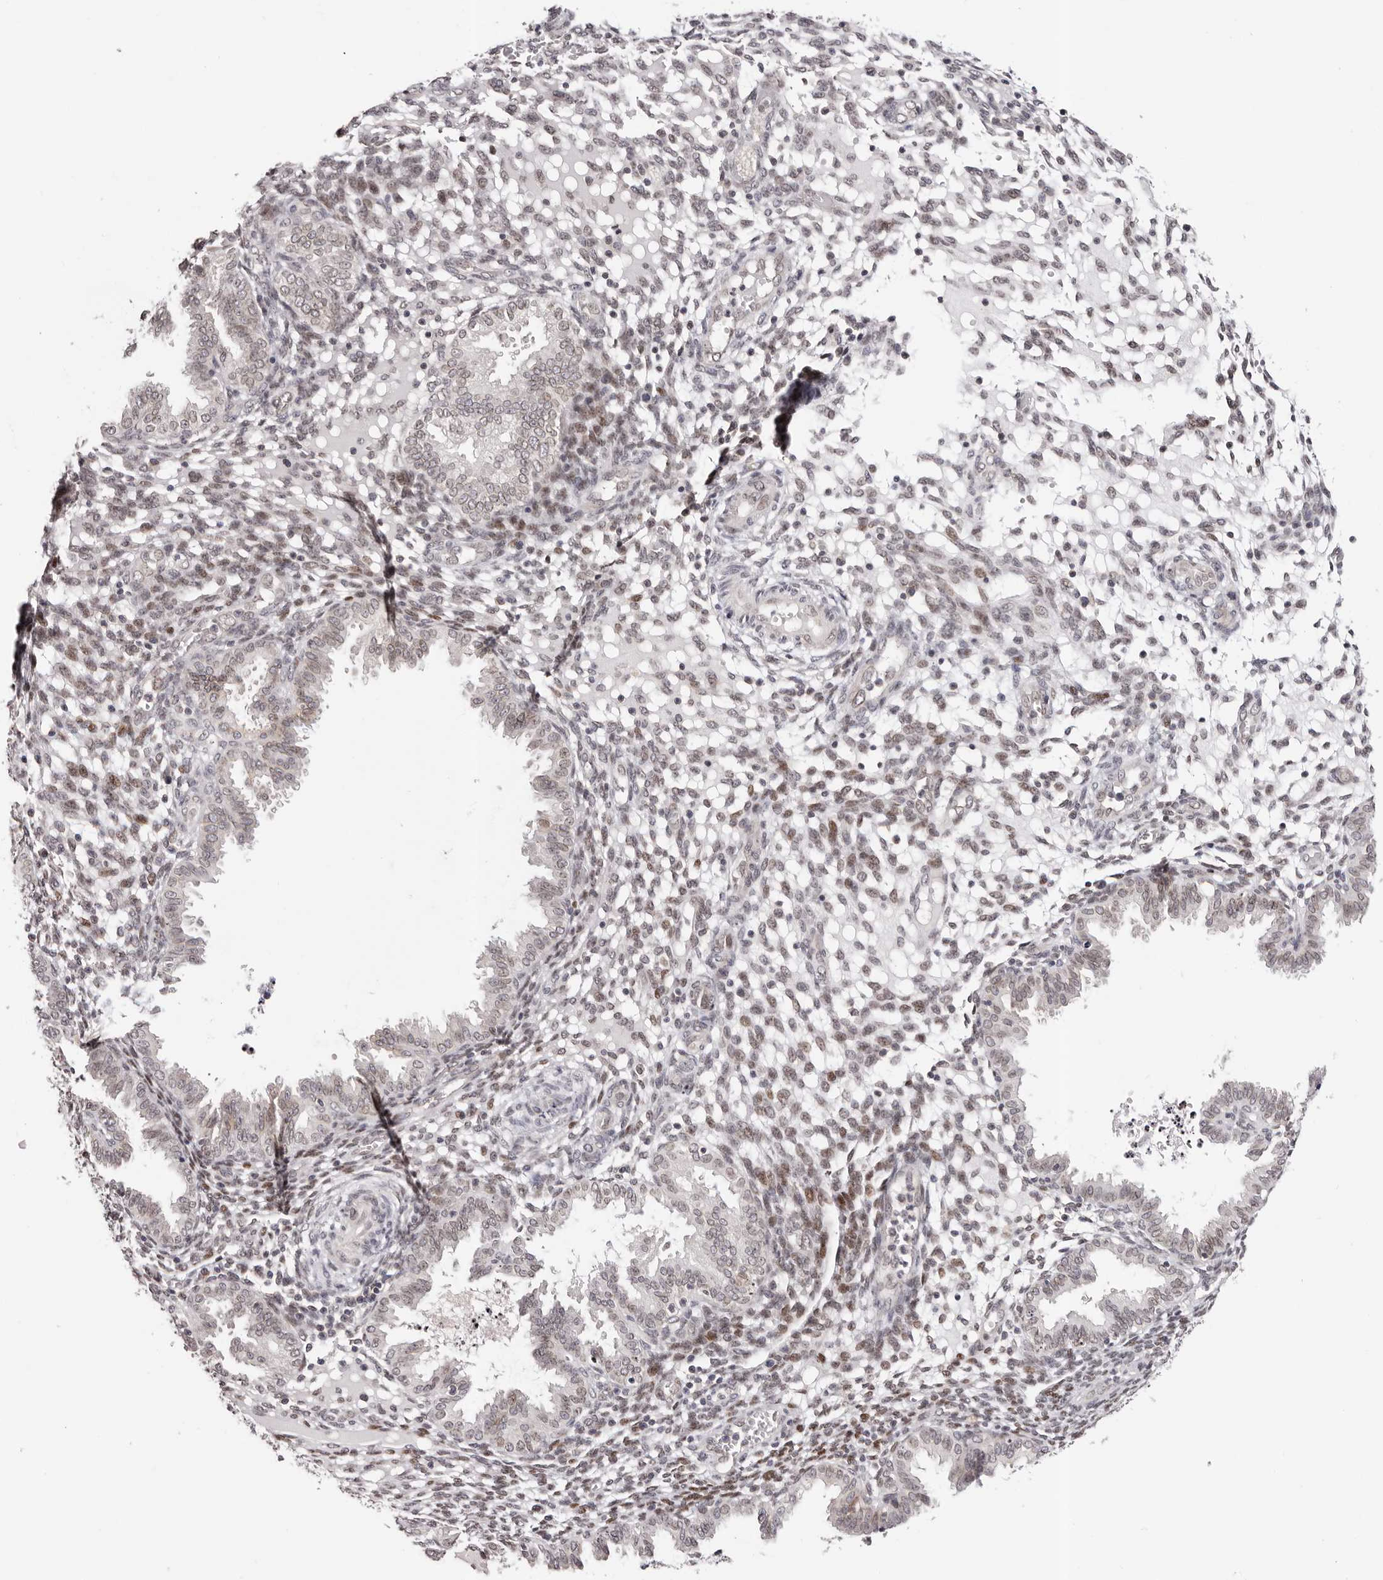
{"staining": {"intensity": "moderate", "quantity": "<25%", "location": "nuclear"}, "tissue": "endometrium", "cell_type": "Cells in endometrial stroma", "image_type": "normal", "snomed": [{"axis": "morphology", "description": "Normal tissue, NOS"}, {"axis": "topography", "description": "Endometrium"}], "caption": "Immunohistochemistry (DAB) staining of normal human endometrium demonstrates moderate nuclear protein expression in approximately <25% of cells in endometrial stroma.", "gene": "NUP153", "patient": {"sex": "female", "age": 33}}